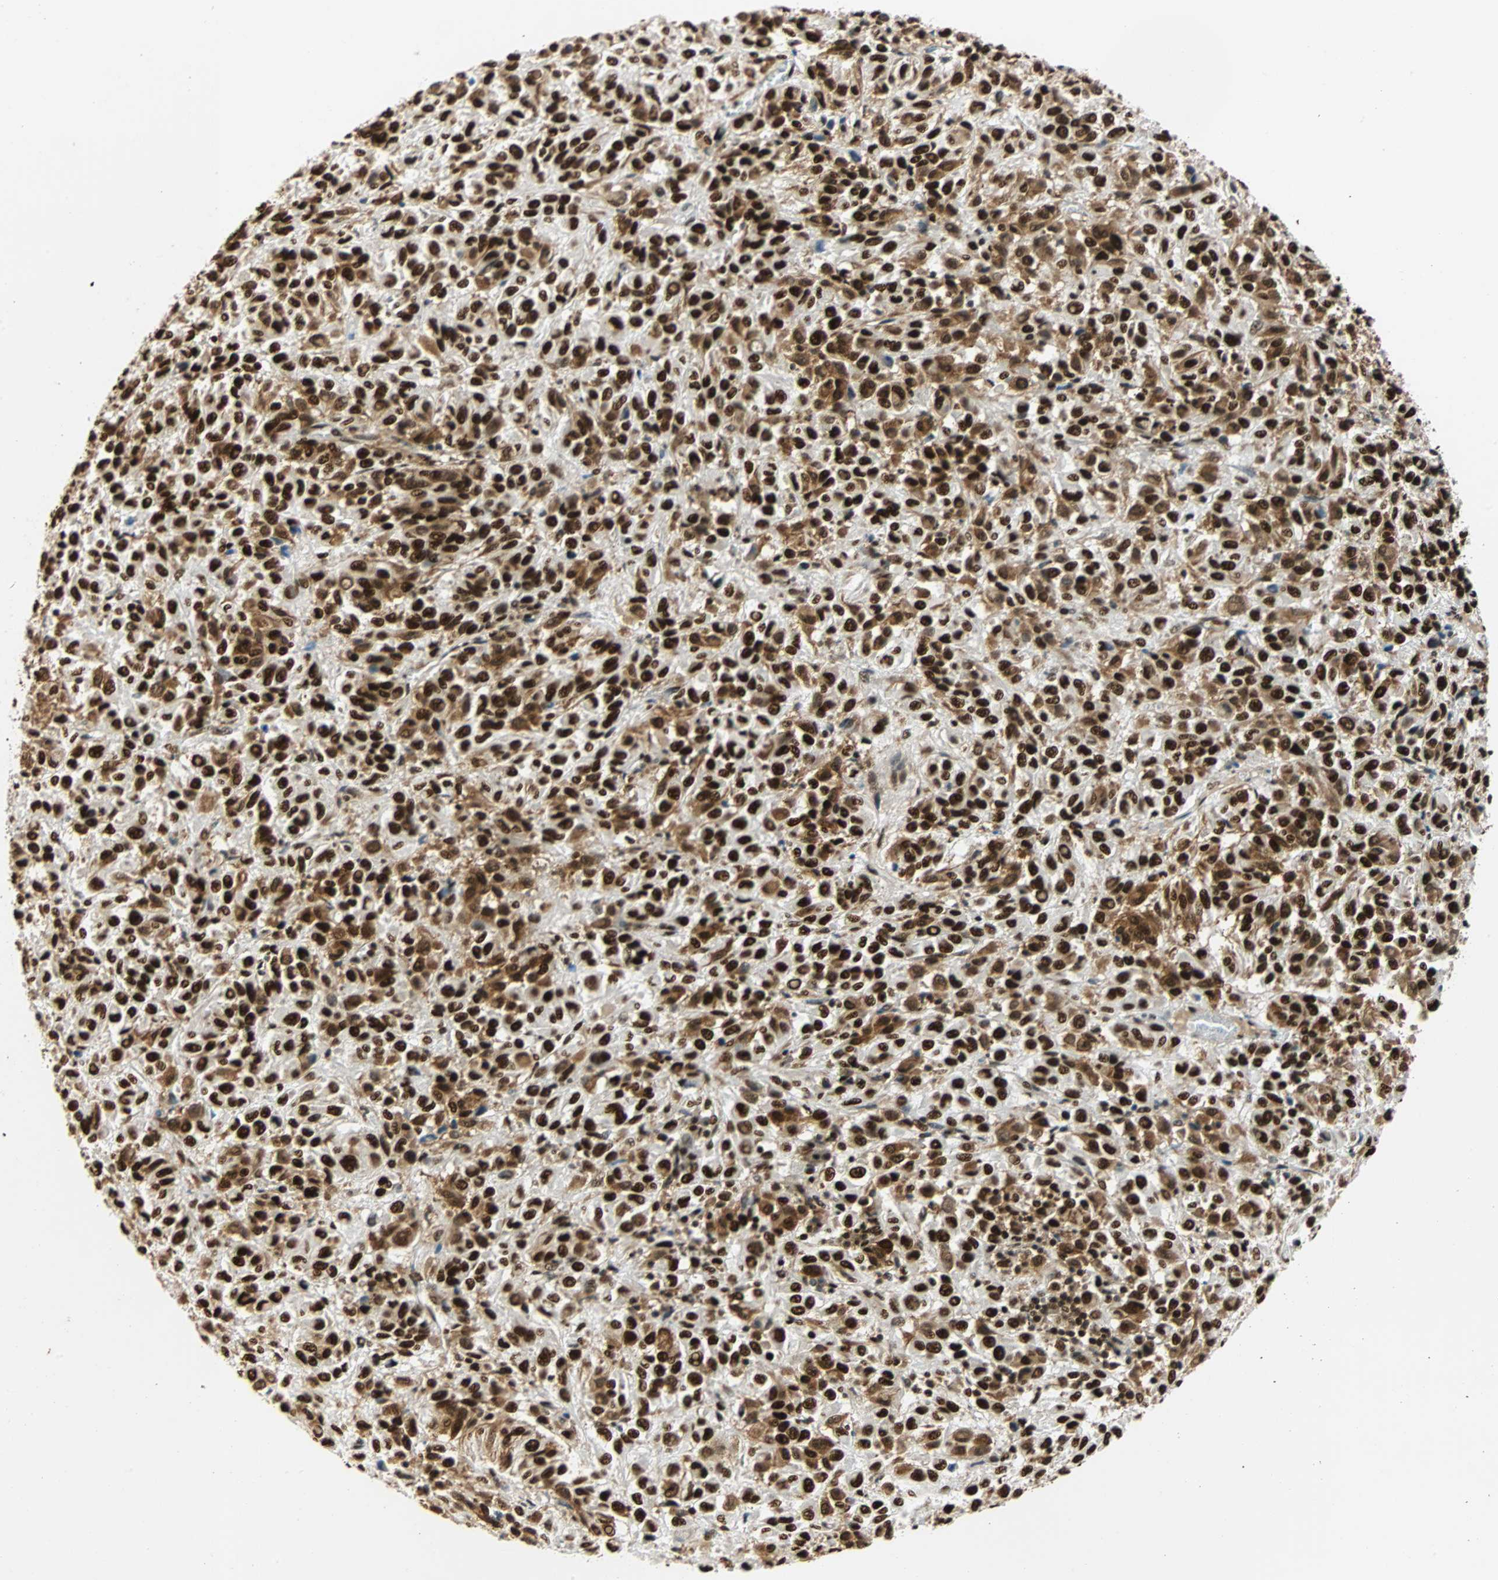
{"staining": {"intensity": "strong", "quantity": ">75%", "location": "cytoplasmic/membranous,nuclear"}, "tissue": "melanoma", "cell_type": "Tumor cells", "image_type": "cancer", "snomed": [{"axis": "morphology", "description": "Malignant melanoma, Metastatic site"}, {"axis": "topography", "description": "Lung"}], "caption": "Protein expression analysis of melanoma shows strong cytoplasmic/membranous and nuclear expression in approximately >75% of tumor cells.", "gene": "CDK12", "patient": {"sex": "male", "age": 64}}